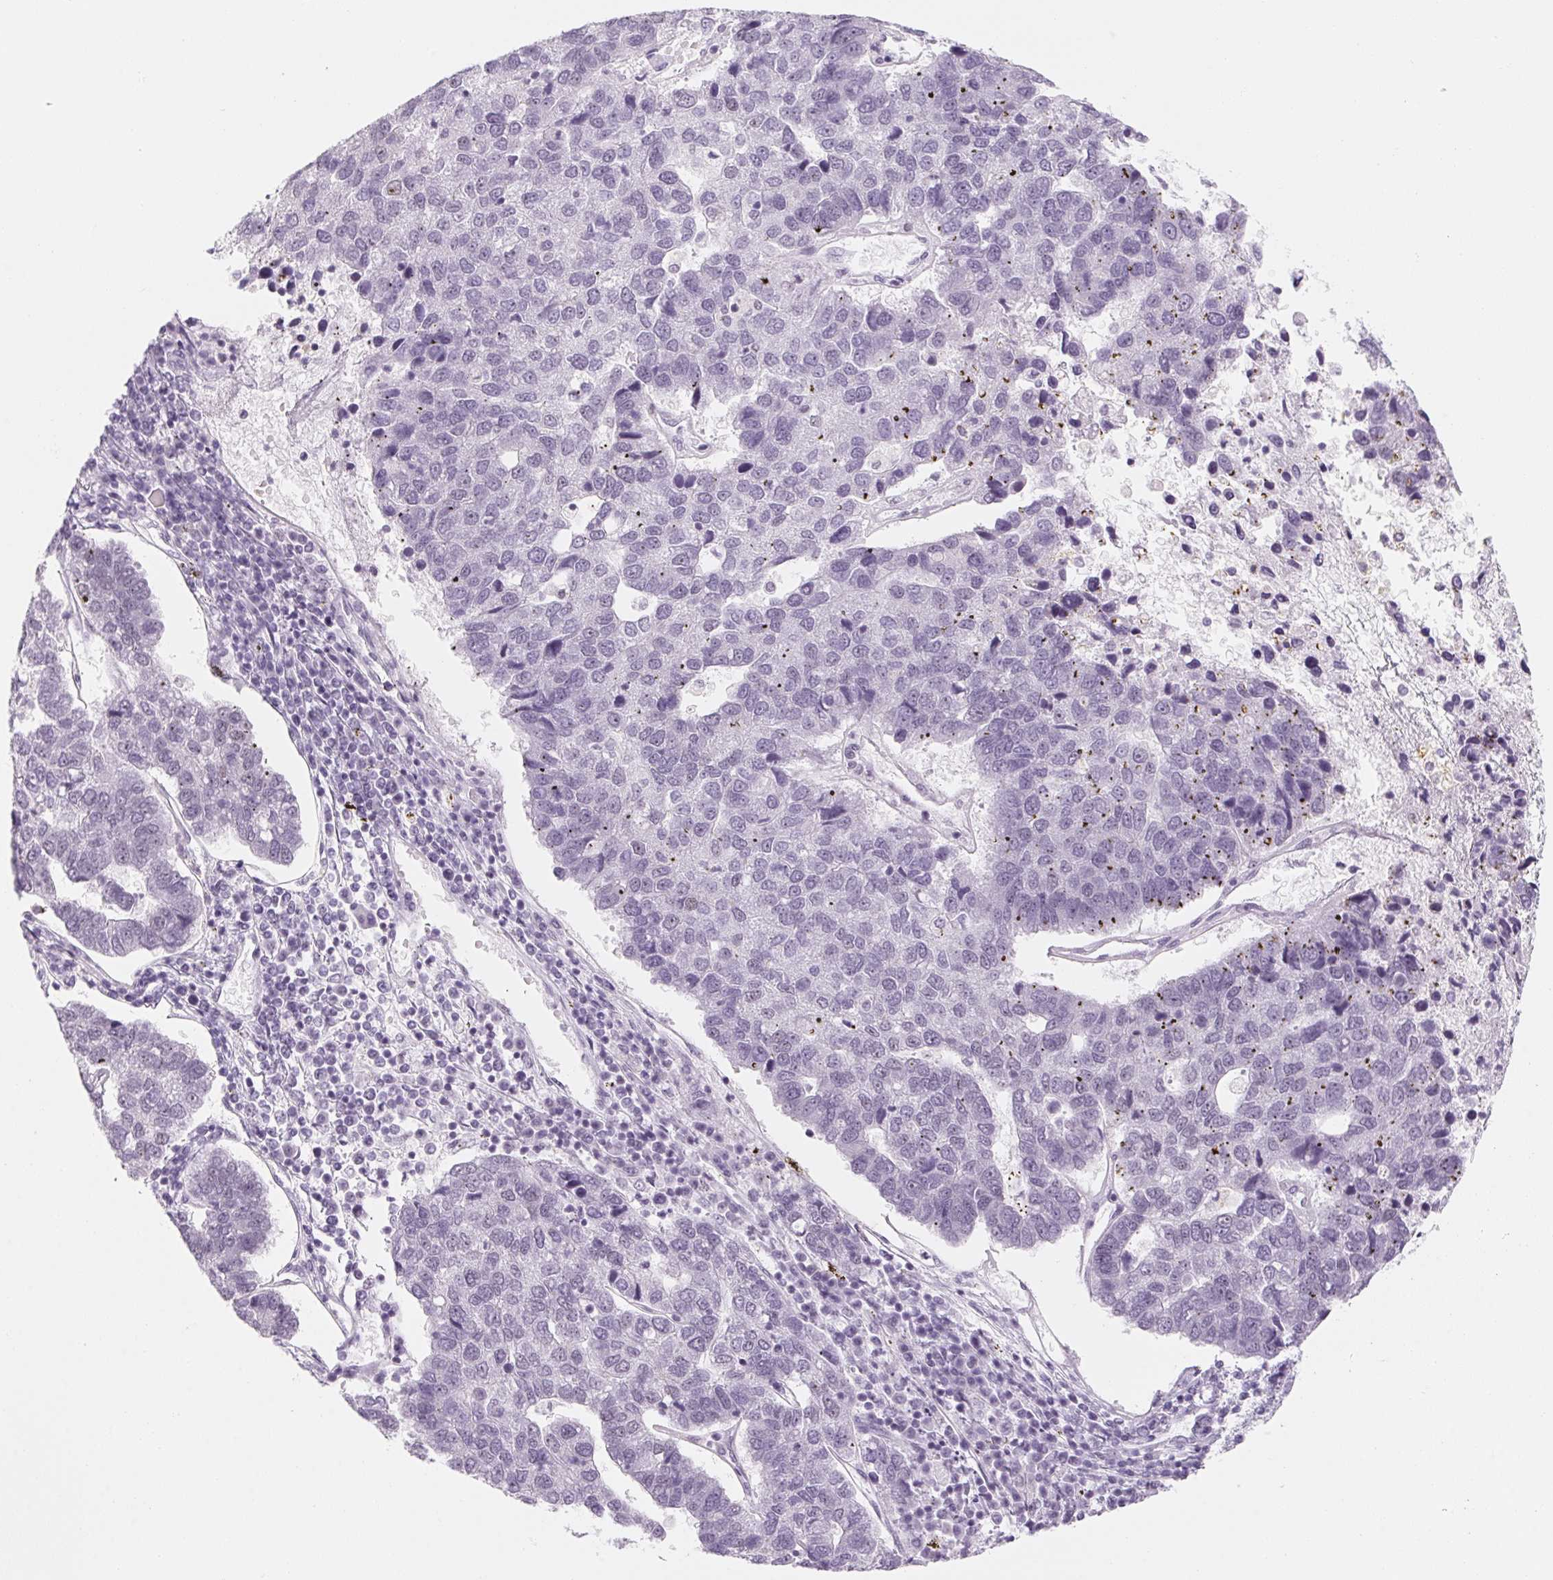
{"staining": {"intensity": "negative", "quantity": "none", "location": "none"}, "tissue": "pancreatic cancer", "cell_type": "Tumor cells", "image_type": "cancer", "snomed": [{"axis": "morphology", "description": "Adenocarcinoma, NOS"}, {"axis": "topography", "description": "Pancreas"}], "caption": "Image shows no significant protein staining in tumor cells of adenocarcinoma (pancreatic). (Immunohistochemistry, brightfield microscopy, high magnification).", "gene": "ZIC4", "patient": {"sex": "female", "age": 61}}